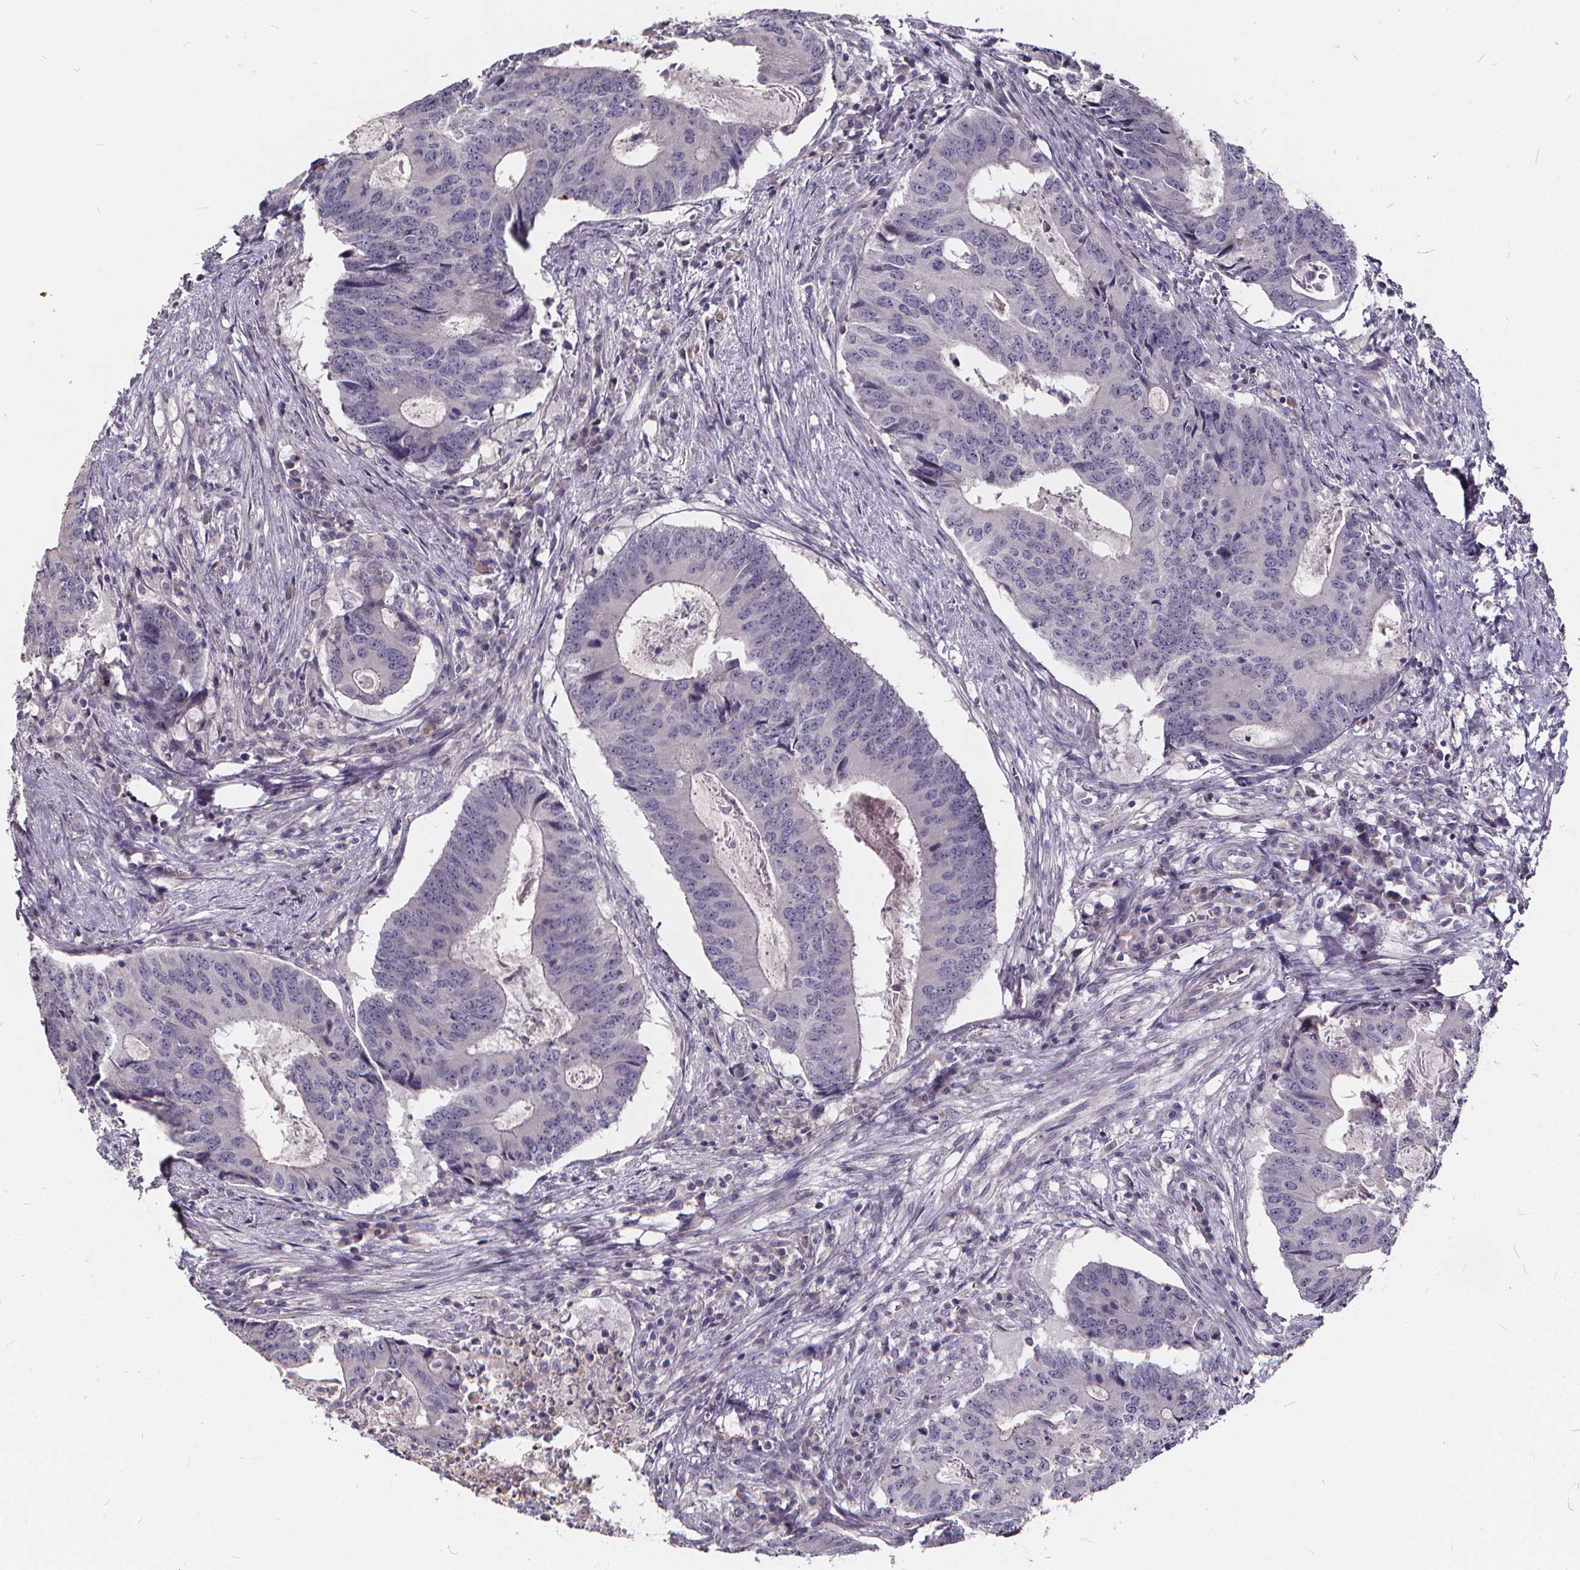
{"staining": {"intensity": "negative", "quantity": "none", "location": "none"}, "tissue": "colorectal cancer", "cell_type": "Tumor cells", "image_type": "cancer", "snomed": [{"axis": "morphology", "description": "Adenocarcinoma, NOS"}, {"axis": "topography", "description": "Colon"}], "caption": "Image shows no protein staining in tumor cells of adenocarcinoma (colorectal) tissue.", "gene": "TSPAN14", "patient": {"sex": "male", "age": 67}}